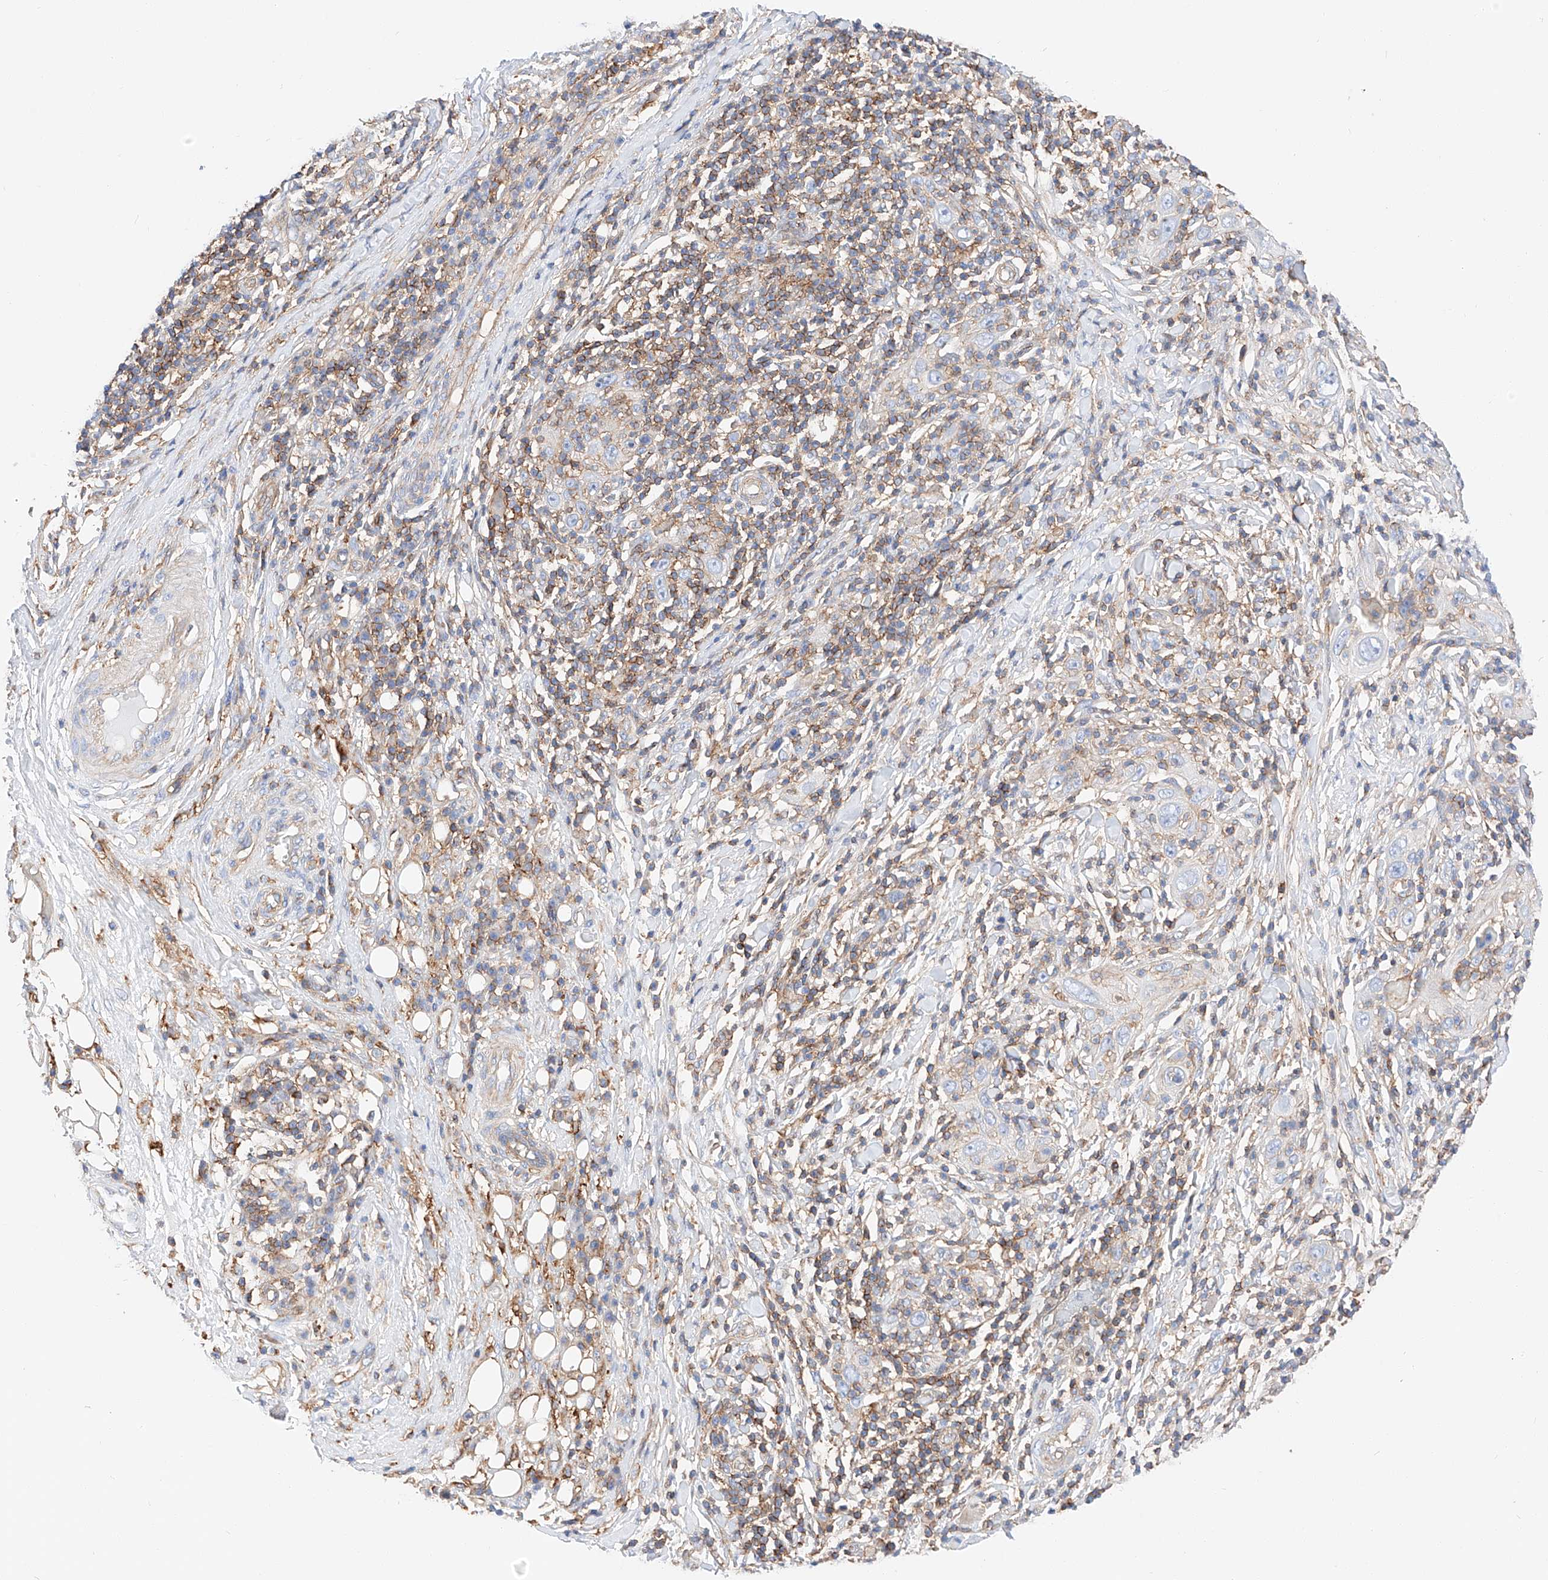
{"staining": {"intensity": "negative", "quantity": "none", "location": "none"}, "tissue": "skin cancer", "cell_type": "Tumor cells", "image_type": "cancer", "snomed": [{"axis": "morphology", "description": "Squamous cell carcinoma, NOS"}, {"axis": "topography", "description": "Skin"}], "caption": "Skin cancer stained for a protein using immunohistochemistry (IHC) reveals no expression tumor cells.", "gene": "HAUS4", "patient": {"sex": "female", "age": 88}}